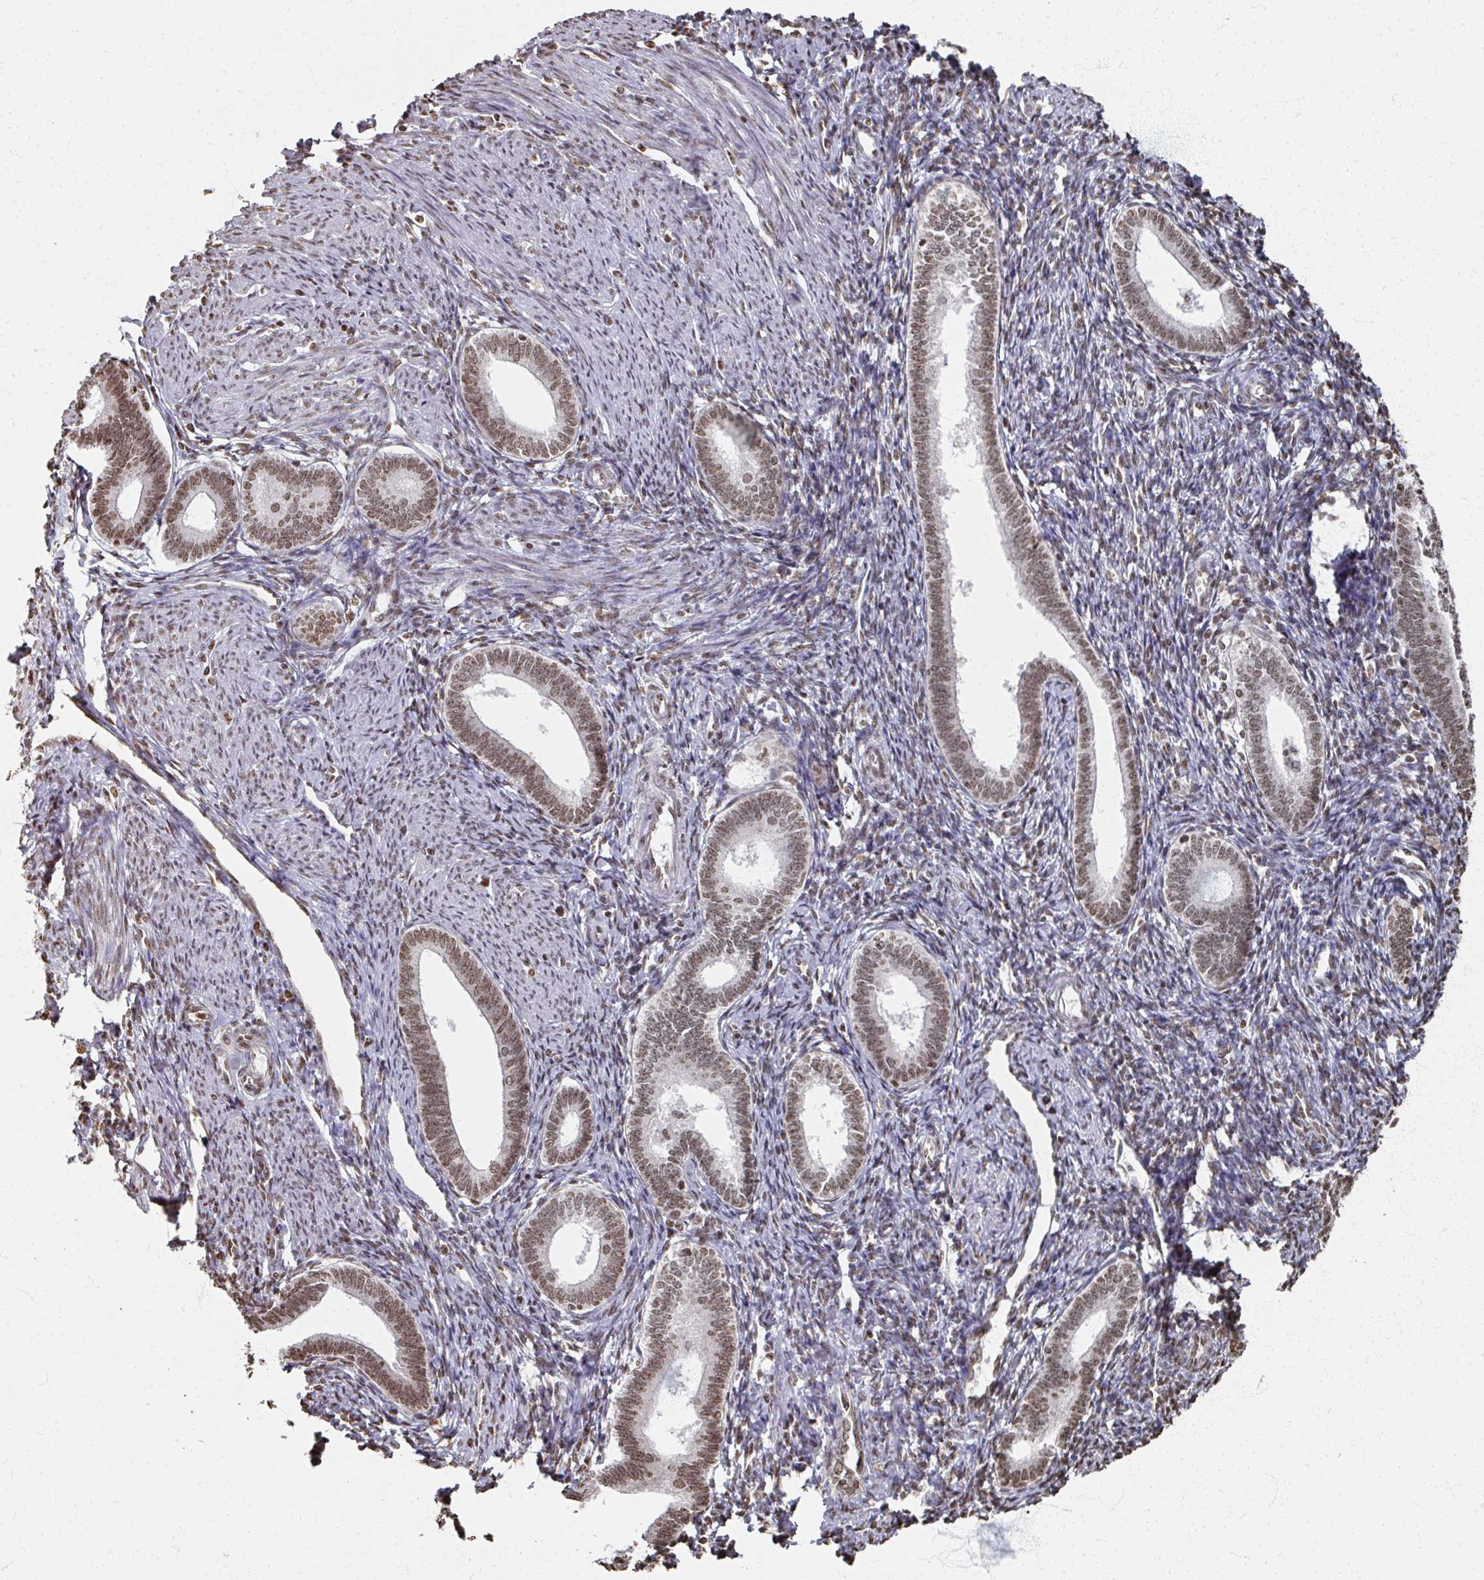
{"staining": {"intensity": "moderate", "quantity": "25%-75%", "location": "nuclear"}, "tissue": "endometrium", "cell_type": "Cells in endometrial stroma", "image_type": "normal", "snomed": [{"axis": "morphology", "description": "Normal tissue, NOS"}, {"axis": "topography", "description": "Endometrium"}], "caption": "Cells in endometrial stroma reveal medium levels of moderate nuclear staining in about 25%-75% of cells in benign human endometrium. (DAB (3,3'-diaminobenzidine) IHC with brightfield microscopy, high magnification).", "gene": "DCUN1D5", "patient": {"sex": "female", "age": 41}}